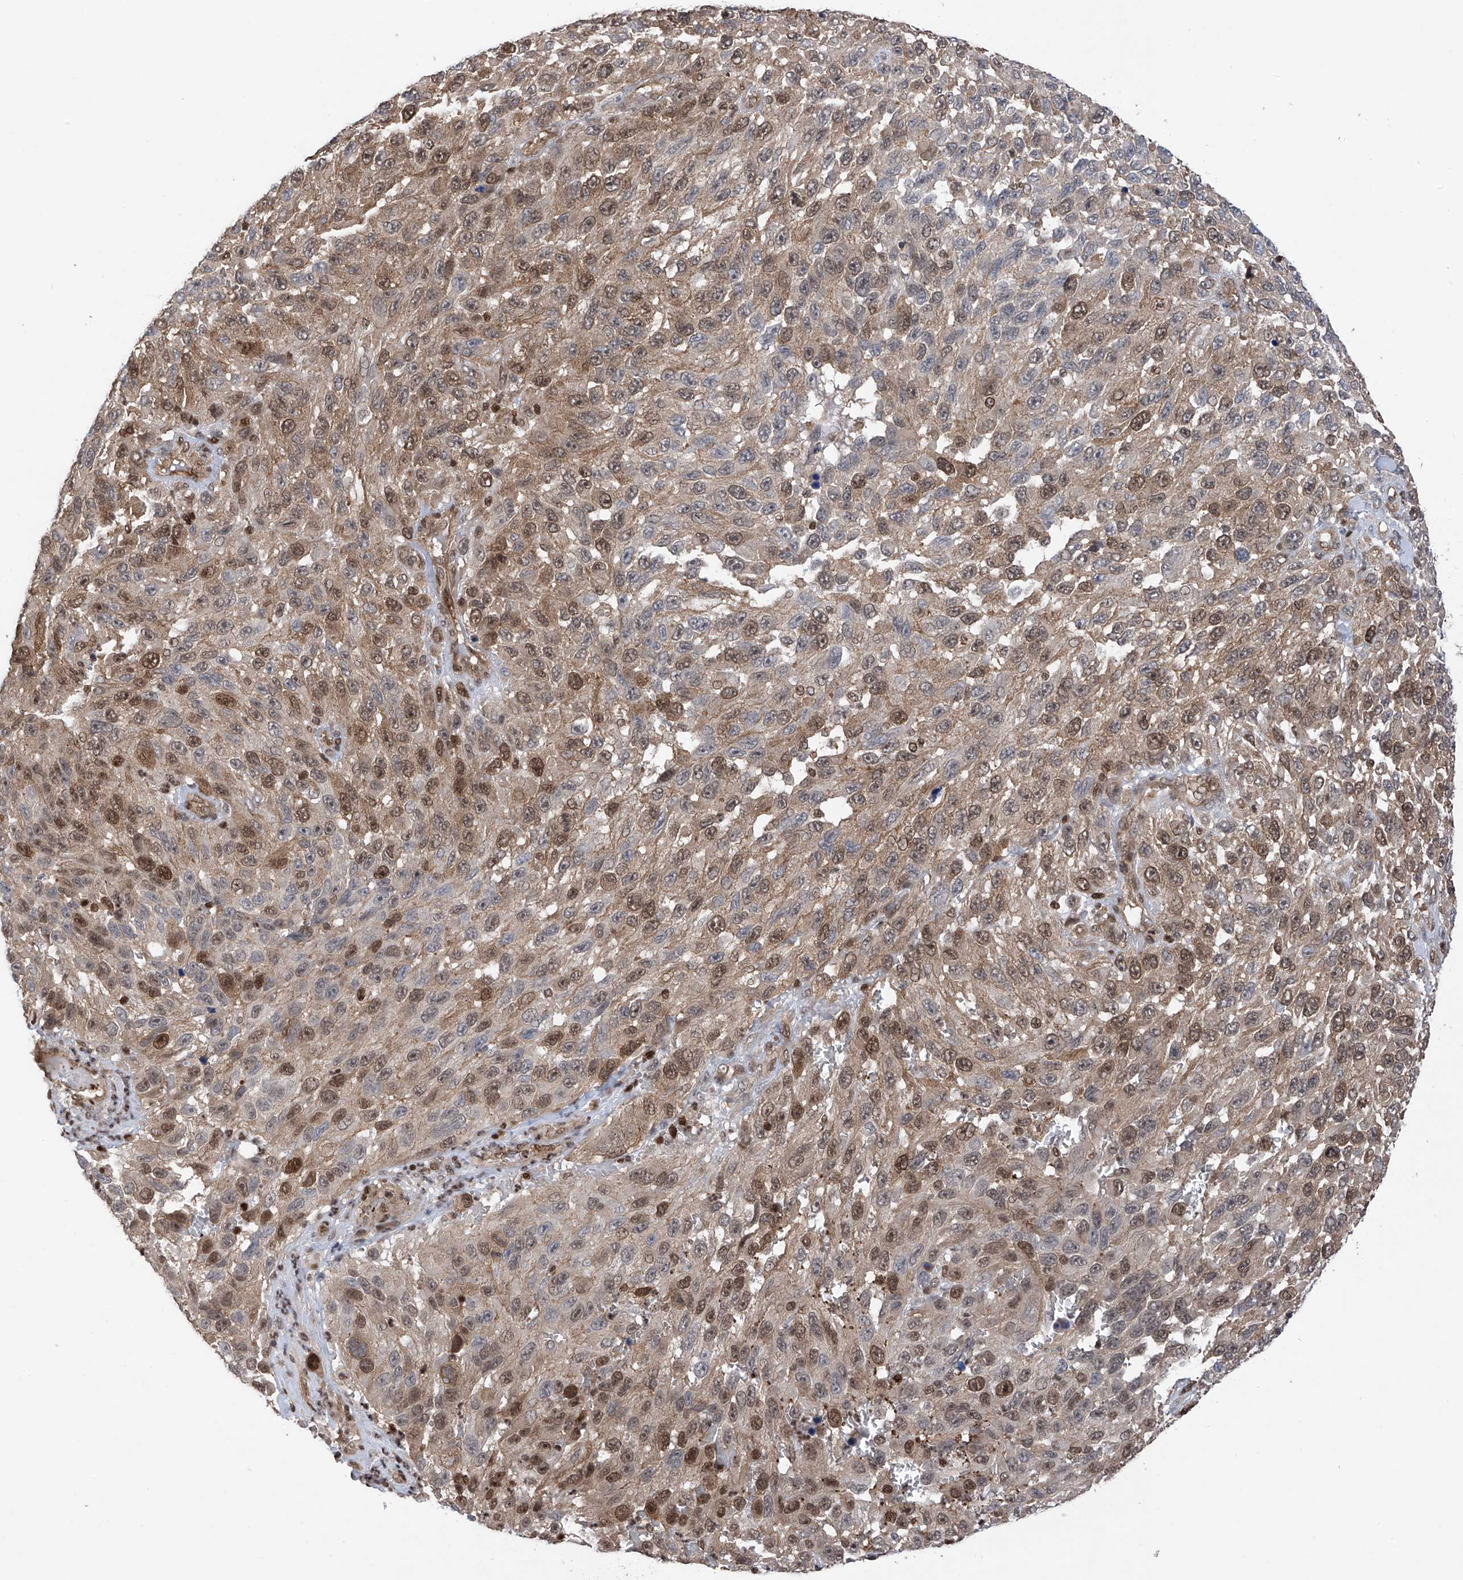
{"staining": {"intensity": "moderate", "quantity": "25%-75%", "location": "cytoplasmic/membranous,nuclear"}, "tissue": "melanoma", "cell_type": "Tumor cells", "image_type": "cancer", "snomed": [{"axis": "morphology", "description": "Malignant melanoma, NOS"}, {"axis": "topography", "description": "Skin"}], "caption": "Immunohistochemistry (IHC) photomicrograph of human melanoma stained for a protein (brown), which demonstrates medium levels of moderate cytoplasmic/membranous and nuclear expression in approximately 25%-75% of tumor cells.", "gene": "DNAJC9", "patient": {"sex": "female", "age": 96}}